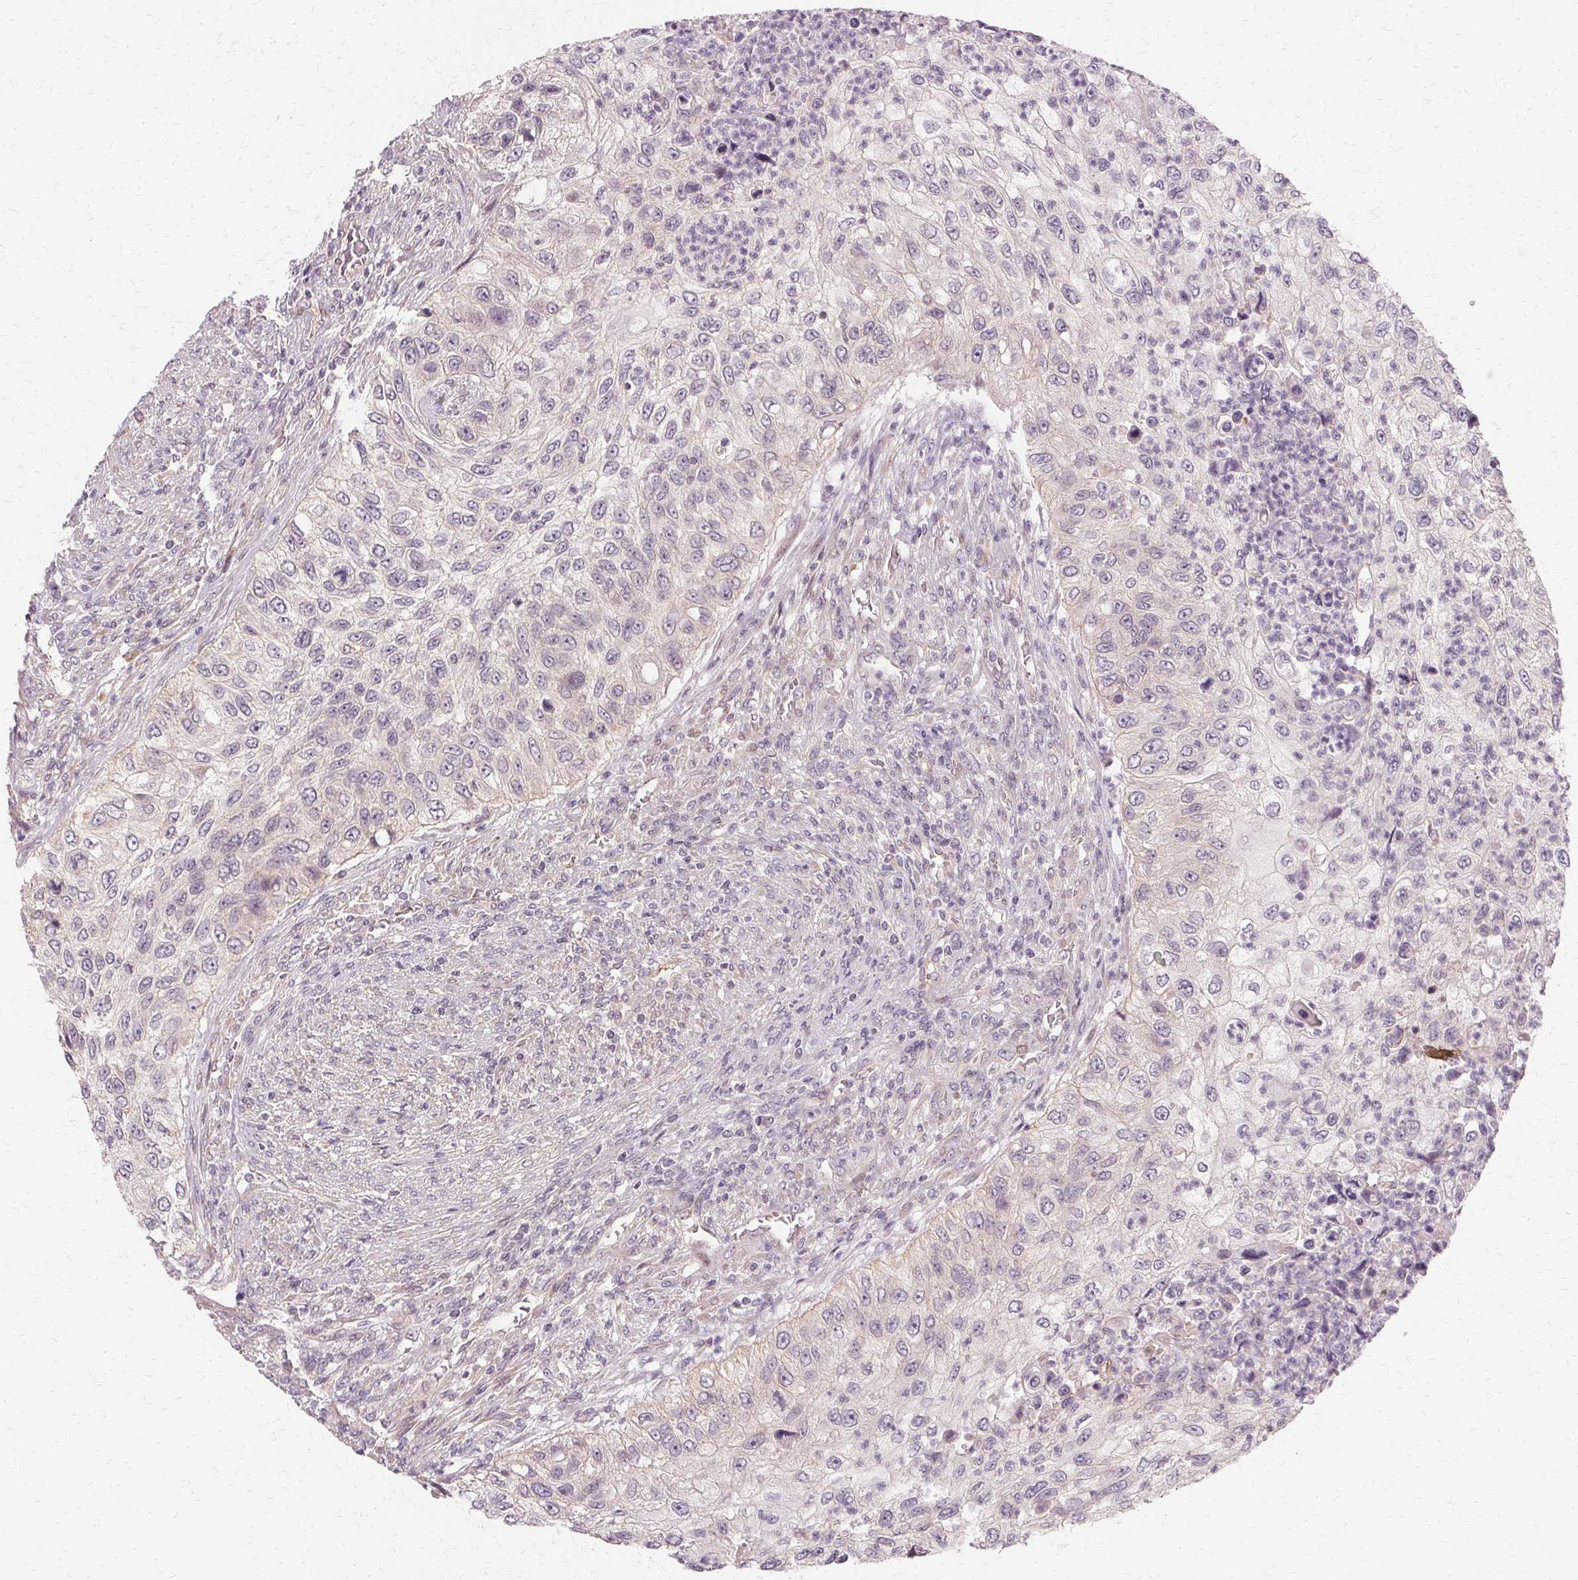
{"staining": {"intensity": "negative", "quantity": "none", "location": "none"}, "tissue": "urothelial cancer", "cell_type": "Tumor cells", "image_type": "cancer", "snomed": [{"axis": "morphology", "description": "Urothelial carcinoma, High grade"}, {"axis": "topography", "description": "Urinary bladder"}], "caption": "Immunohistochemical staining of urothelial cancer shows no significant expression in tumor cells.", "gene": "USP8", "patient": {"sex": "female", "age": 60}}